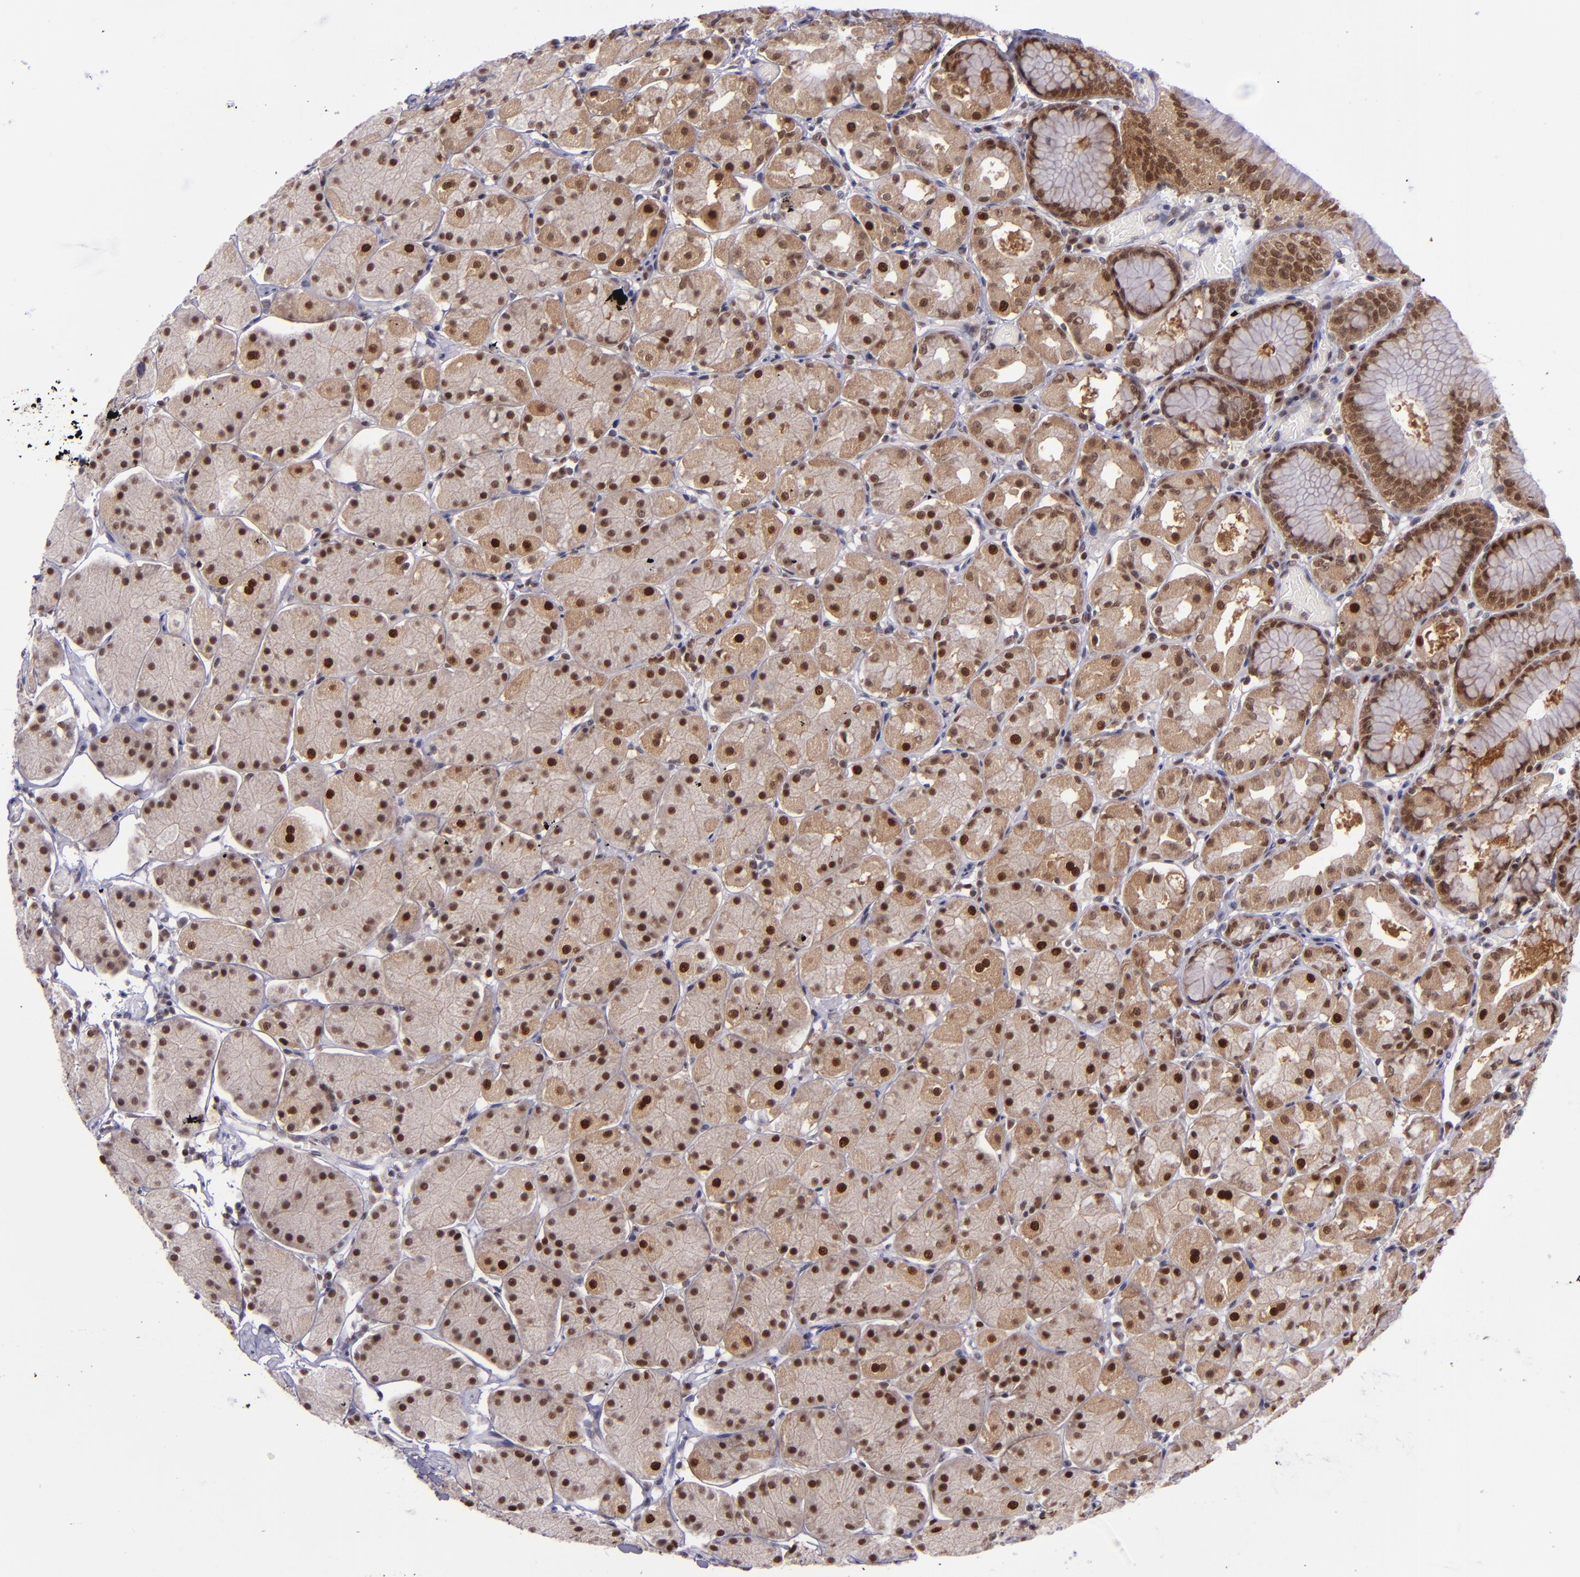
{"staining": {"intensity": "strong", "quantity": ">75%", "location": "cytoplasmic/membranous,nuclear"}, "tissue": "stomach", "cell_type": "Glandular cells", "image_type": "normal", "snomed": [{"axis": "morphology", "description": "Normal tissue, NOS"}, {"axis": "topography", "description": "Stomach, upper"}, {"axis": "topography", "description": "Stomach"}], "caption": "Protein staining displays strong cytoplasmic/membranous,nuclear expression in approximately >75% of glandular cells in unremarkable stomach.", "gene": "BAG1", "patient": {"sex": "male", "age": 76}}